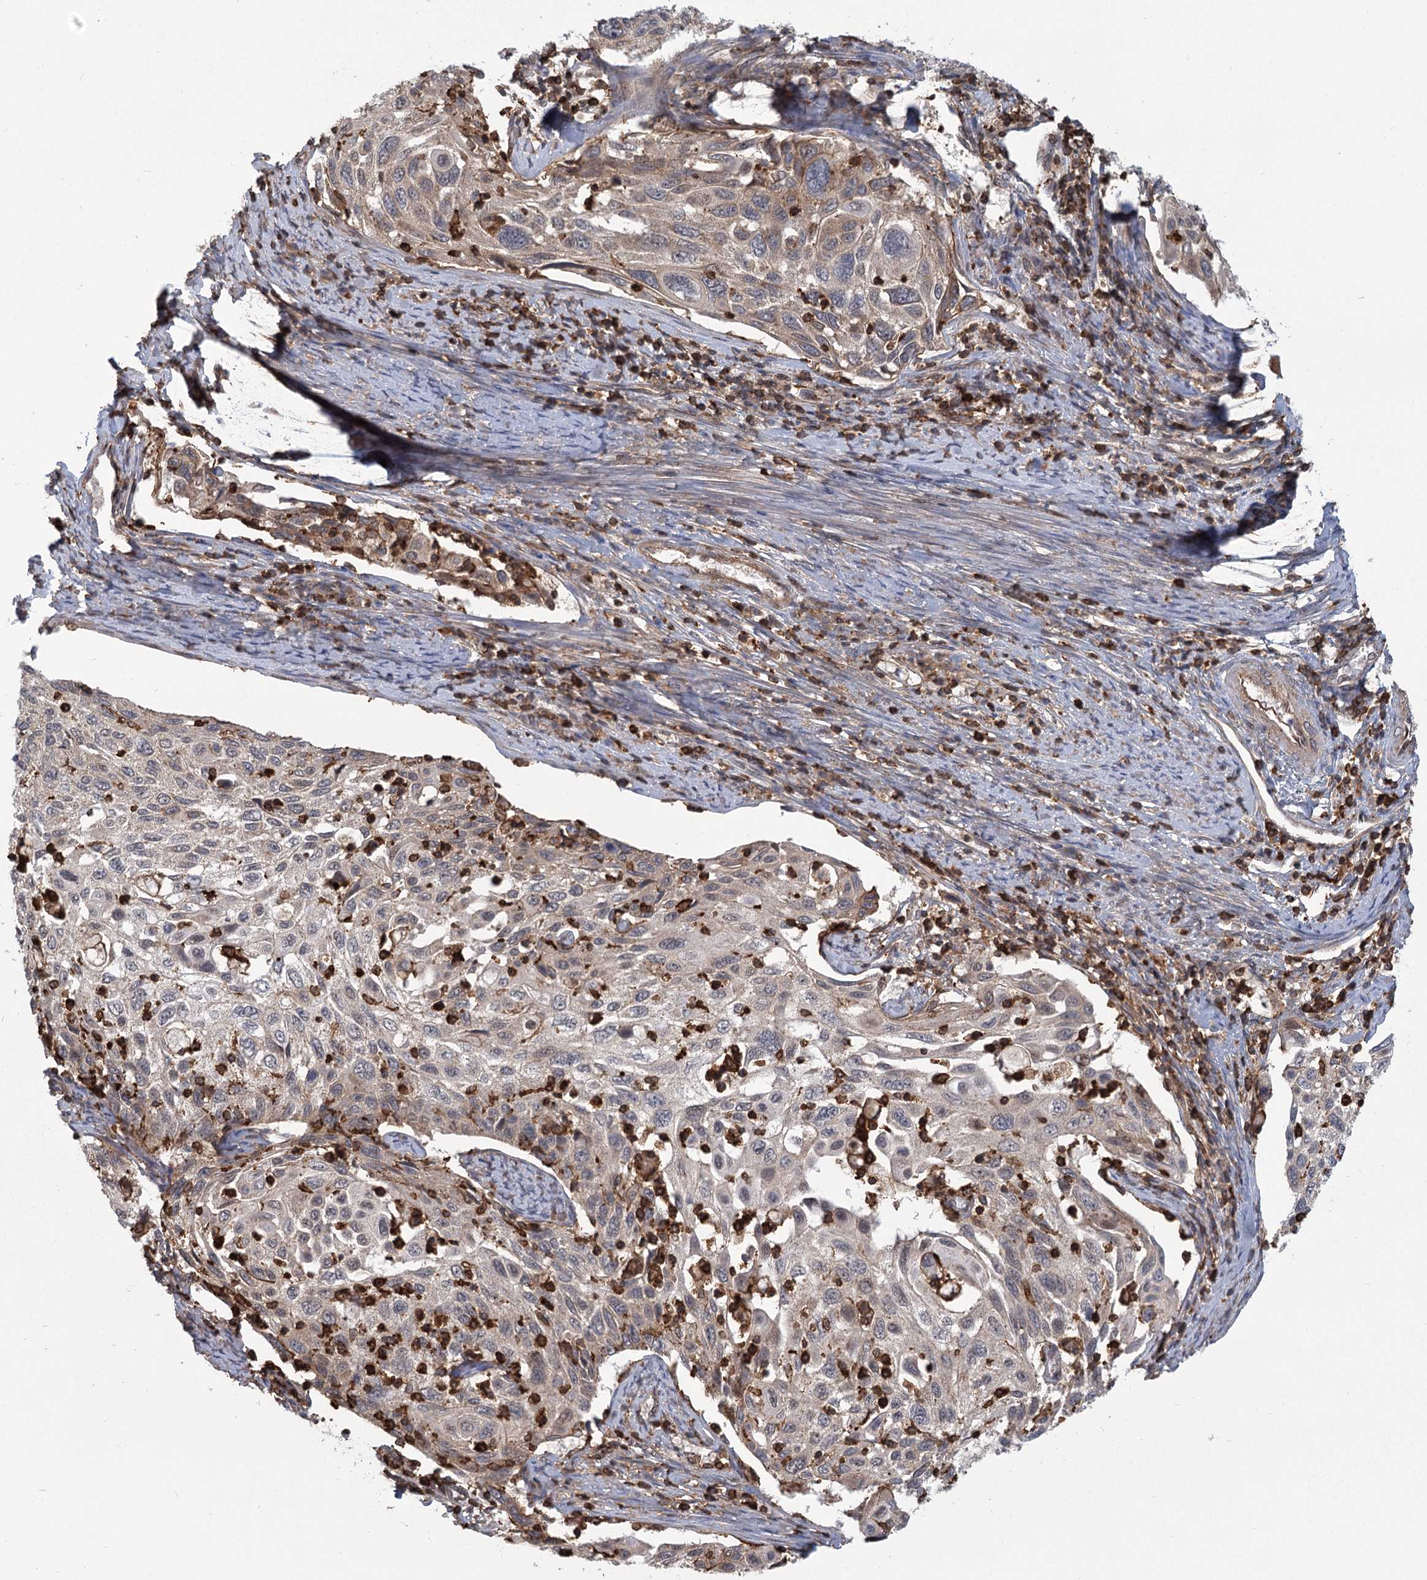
{"staining": {"intensity": "weak", "quantity": "25%-75%", "location": "cytoplasmic/membranous"}, "tissue": "cervical cancer", "cell_type": "Tumor cells", "image_type": "cancer", "snomed": [{"axis": "morphology", "description": "Squamous cell carcinoma, NOS"}, {"axis": "topography", "description": "Cervix"}], "caption": "Tumor cells demonstrate low levels of weak cytoplasmic/membranous positivity in about 25%-75% of cells in cervical cancer.", "gene": "MEPE", "patient": {"sex": "female", "age": 70}}